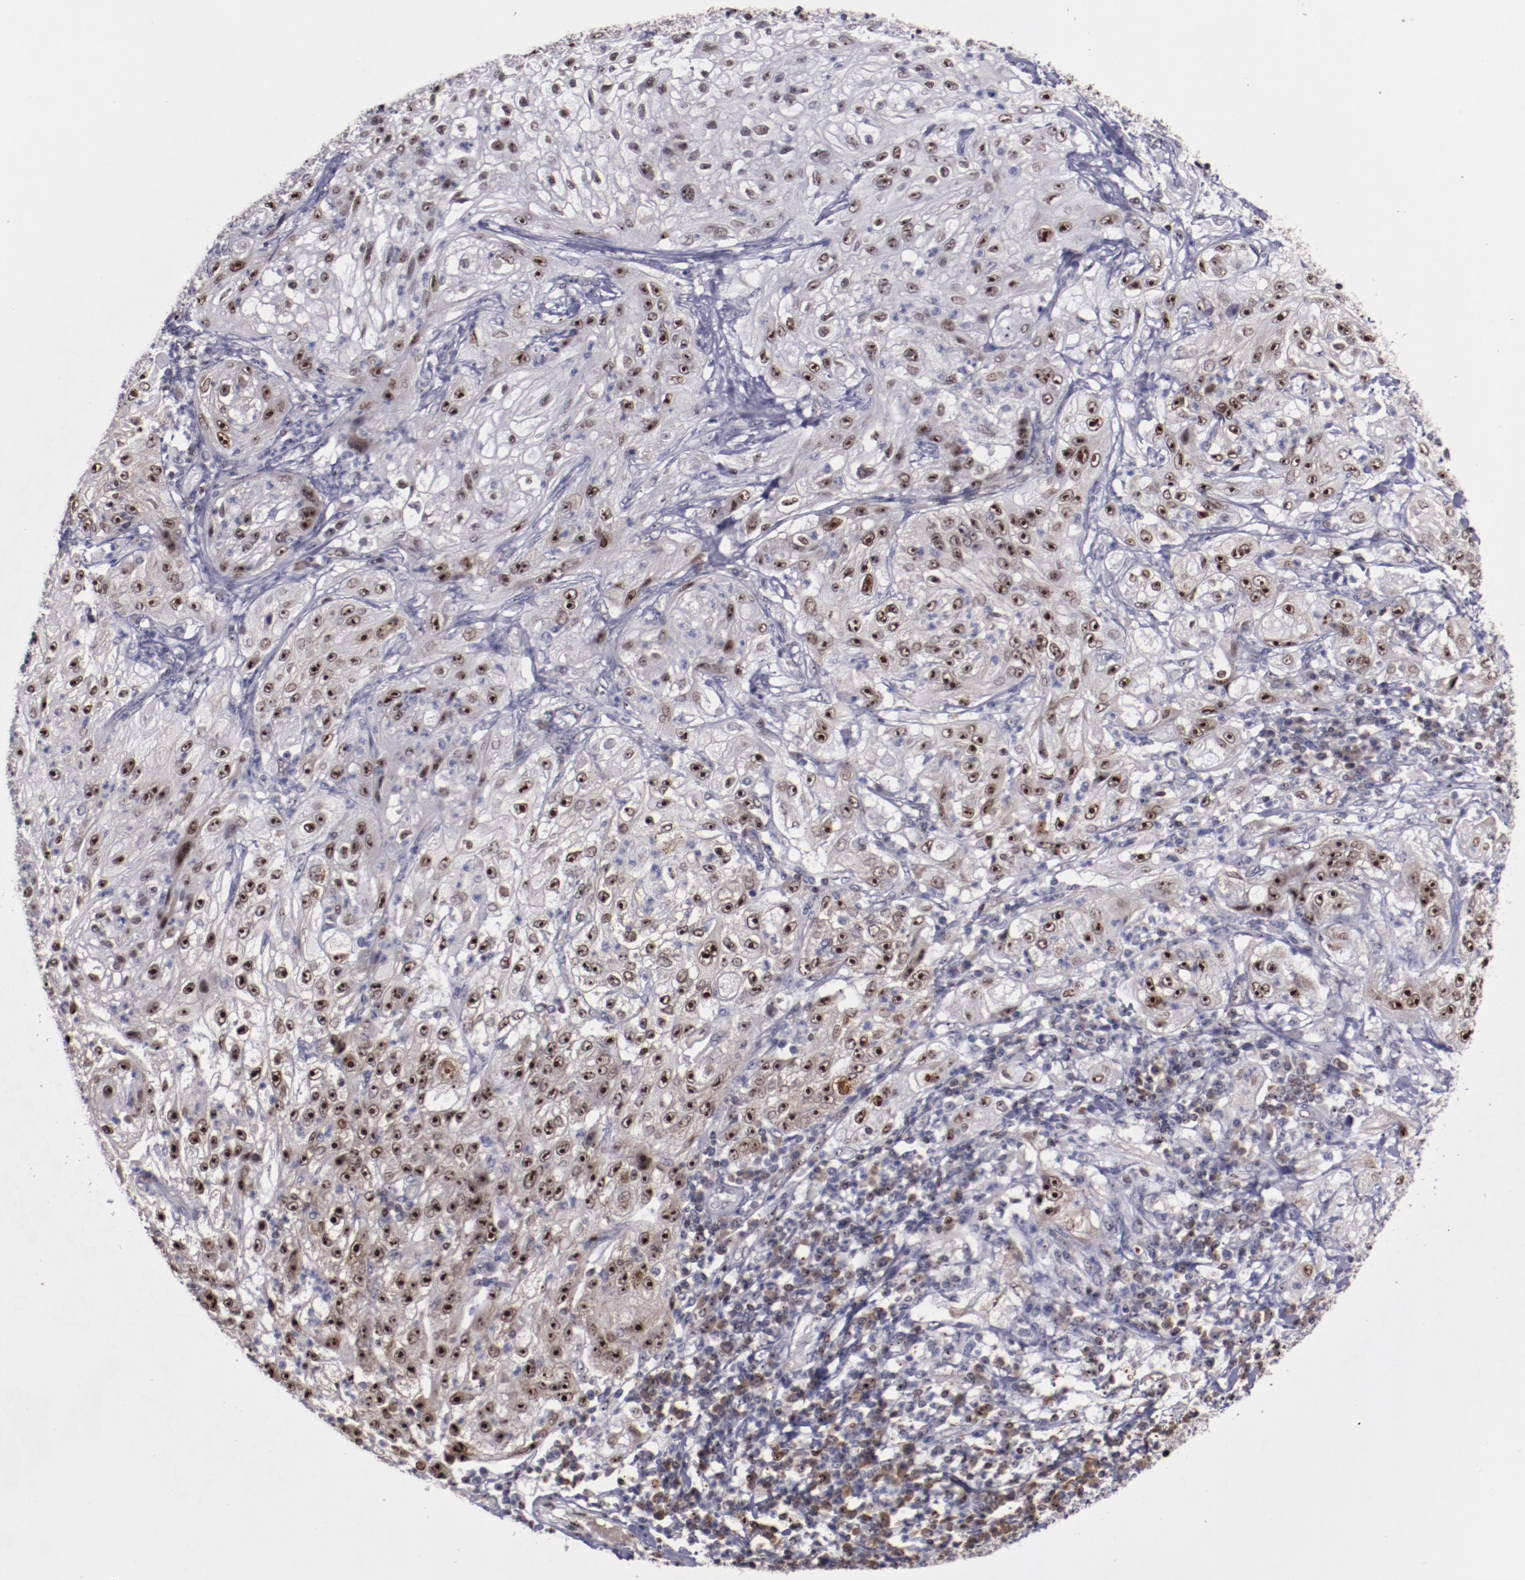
{"staining": {"intensity": "moderate", "quantity": "25%-75%", "location": "nuclear"}, "tissue": "lung cancer", "cell_type": "Tumor cells", "image_type": "cancer", "snomed": [{"axis": "morphology", "description": "Inflammation, NOS"}, {"axis": "morphology", "description": "Squamous cell carcinoma, NOS"}, {"axis": "topography", "description": "Lymph node"}, {"axis": "topography", "description": "Soft tissue"}, {"axis": "topography", "description": "Lung"}], "caption": "This is an image of immunohistochemistry staining of squamous cell carcinoma (lung), which shows moderate staining in the nuclear of tumor cells.", "gene": "DDX24", "patient": {"sex": "male", "age": 66}}